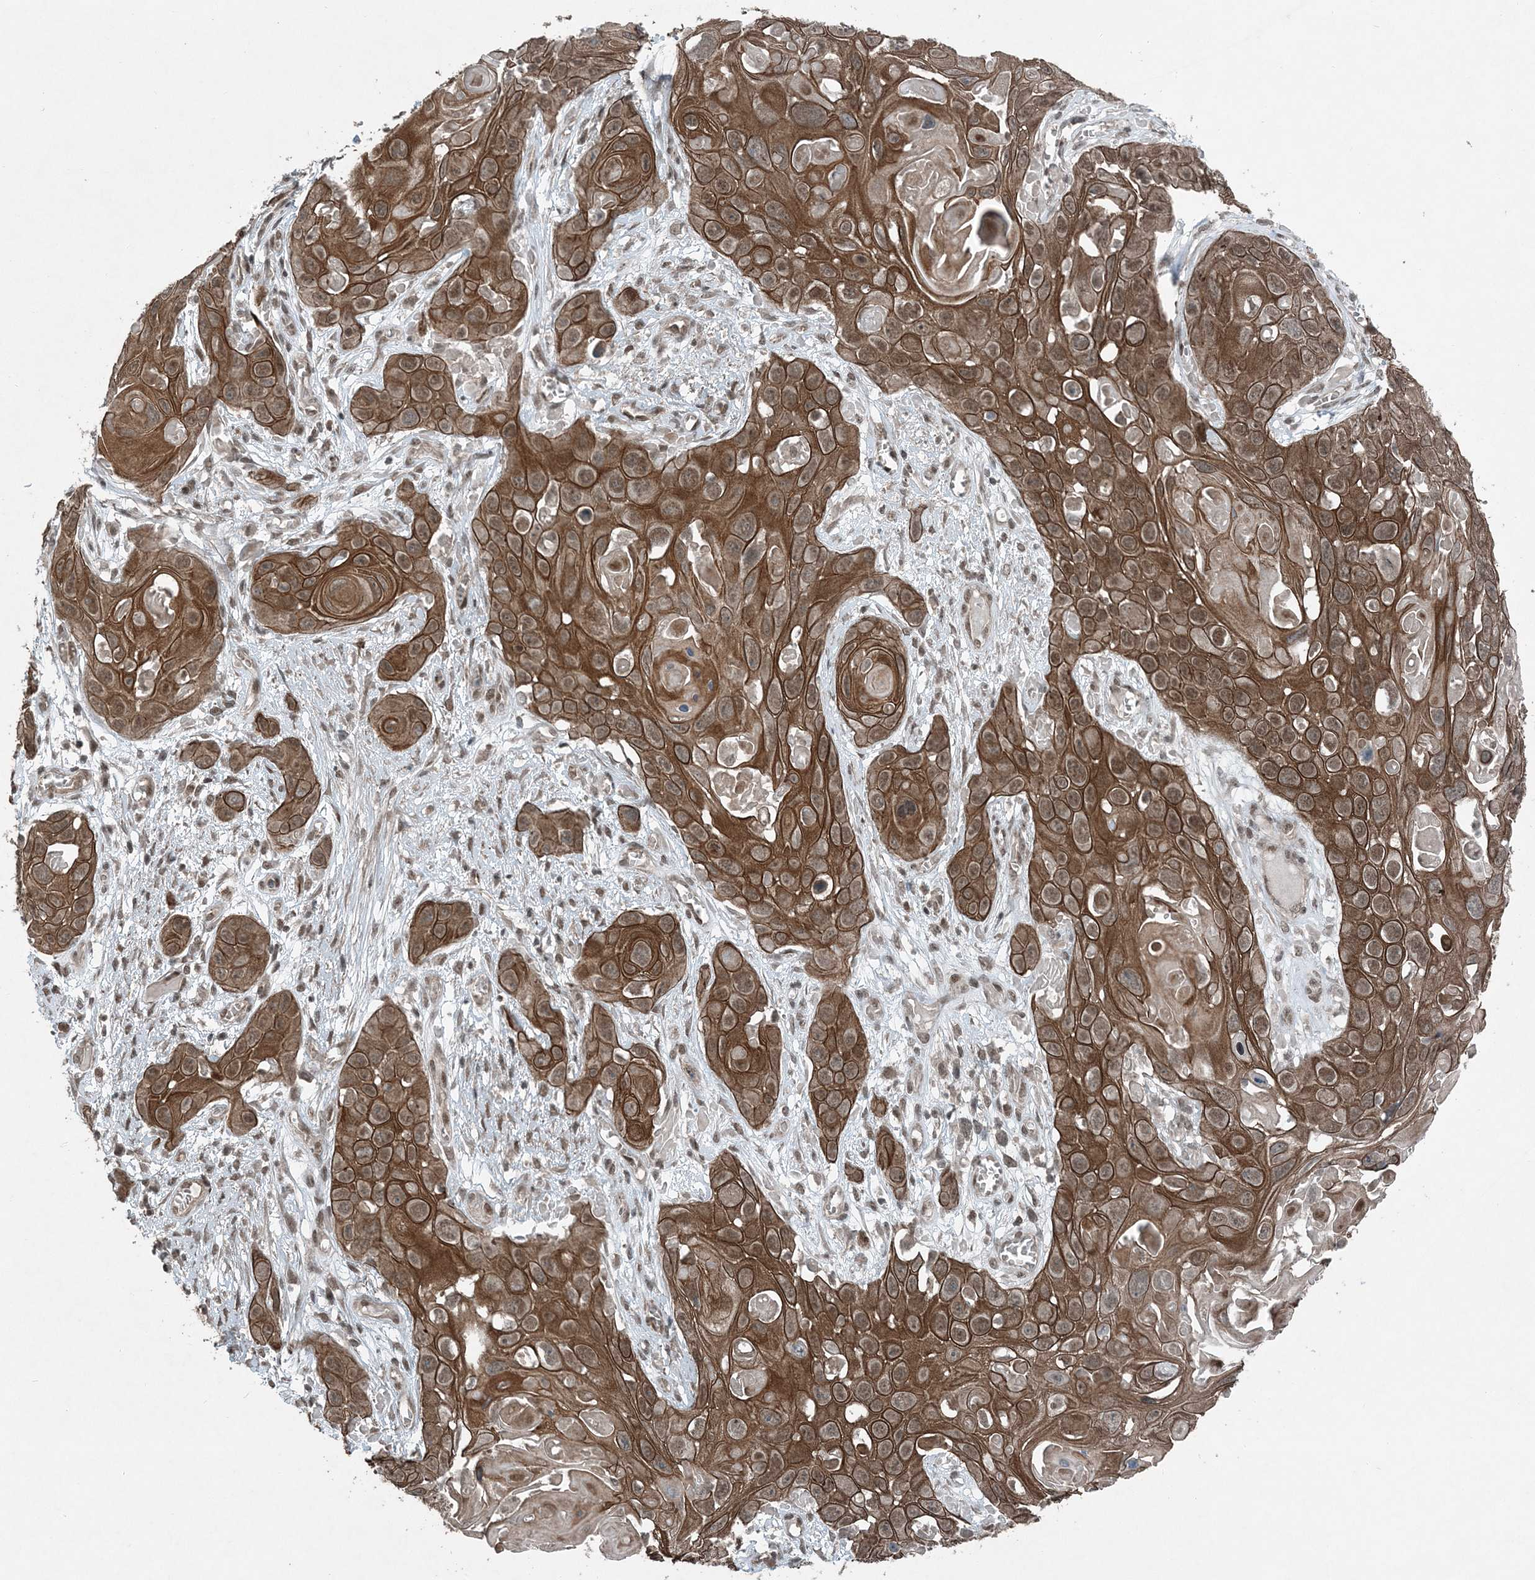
{"staining": {"intensity": "strong", "quantity": ">75%", "location": "cytoplasmic/membranous,nuclear"}, "tissue": "skin cancer", "cell_type": "Tumor cells", "image_type": "cancer", "snomed": [{"axis": "morphology", "description": "Squamous cell carcinoma, NOS"}, {"axis": "topography", "description": "Skin"}], "caption": "Brown immunohistochemical staining in human squamous cell carcinoma (skin) reveals strong cytoplasmic/membranous and nuclear expression in approximately >75% of tumor cells.", "gene": "COPS7B", "patient": {"sex": "male", "age": 55}}